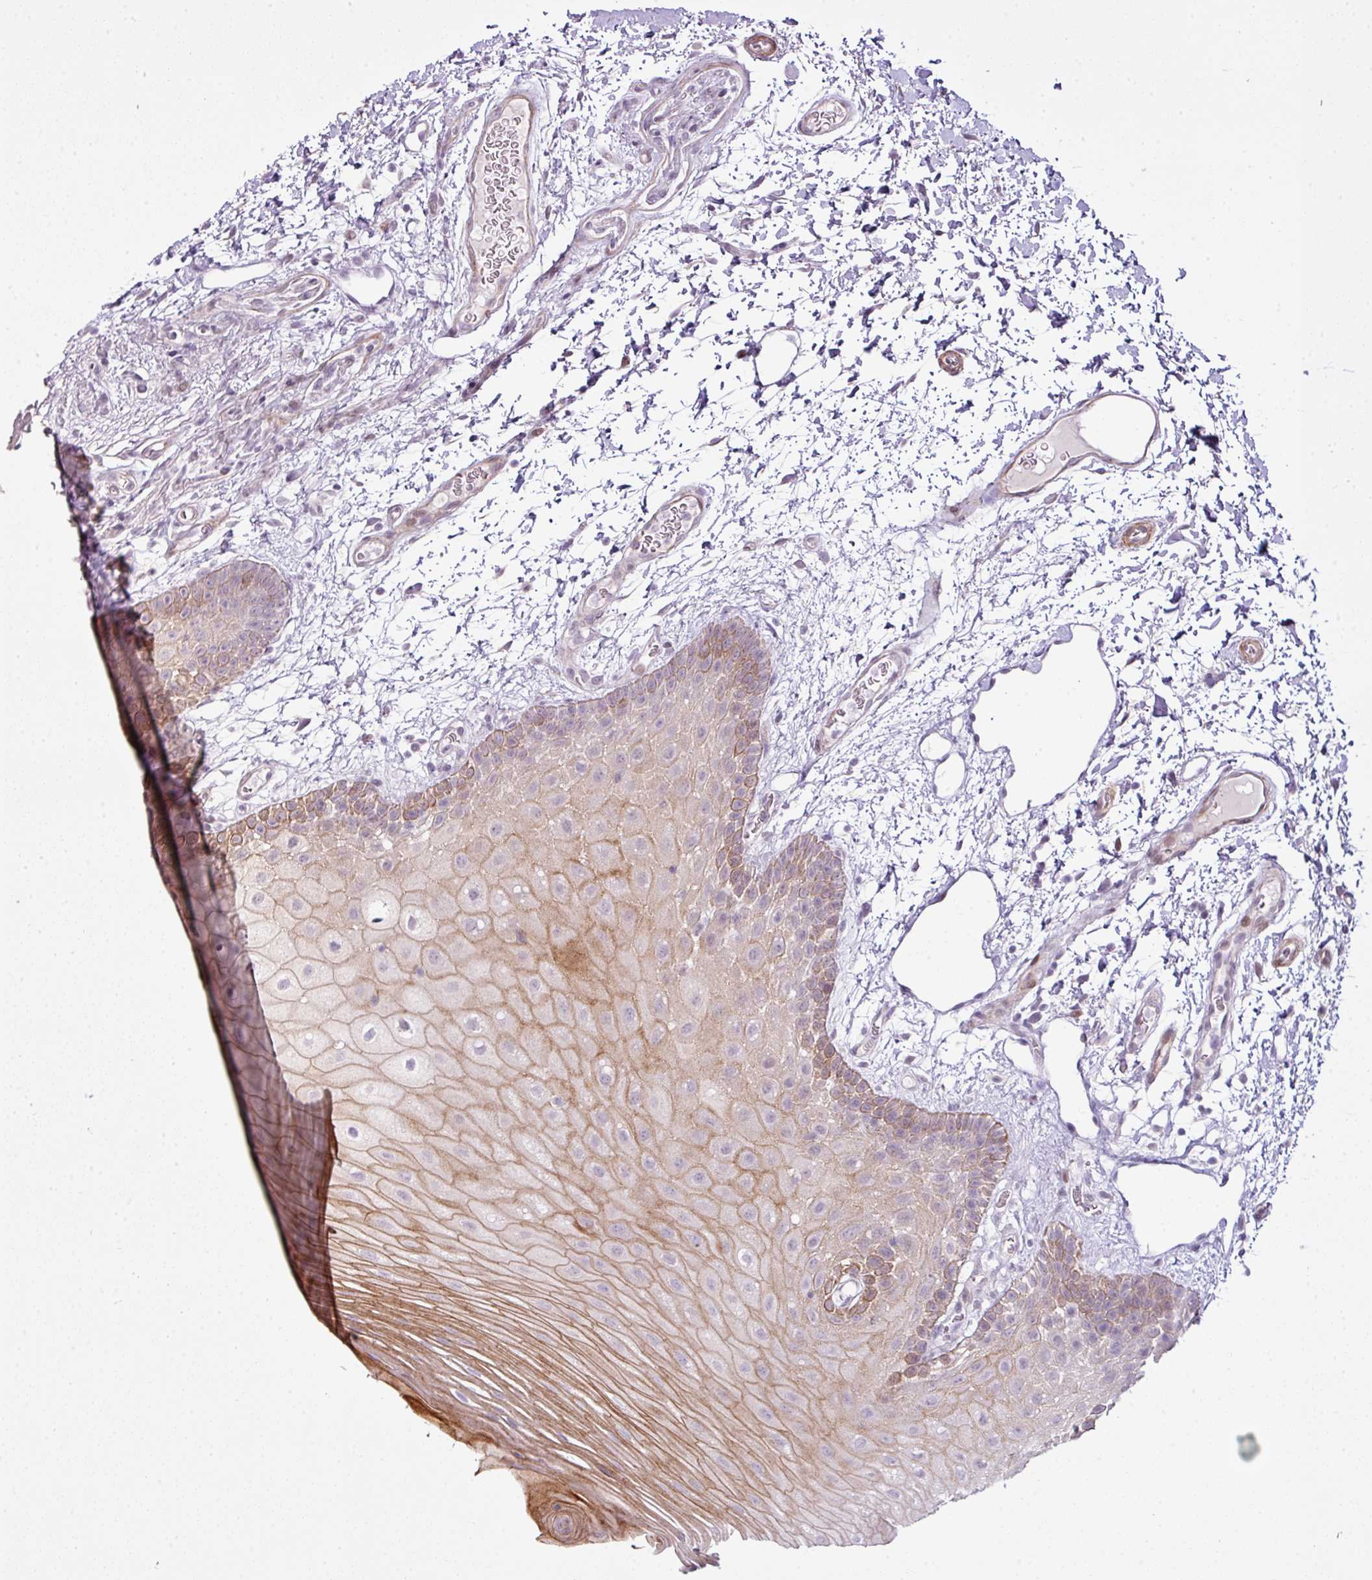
{"staining": {"intensity": "moderate", "quantity": "25%-75%", "location": "cytoplasmic/membranous"}, "tissue": "oral mucosa", "cell_type": "Squamous epithelial cells", "image_type": "normal", "snomed": [{"axis": "morphology", "description": "Normal tissue, NOS"}, {"axis": "morphology", "description": "Squamous cell carcinoma, NOS"}, {"axis": "topography", "description": "Oral tissue"}, {"axis": "topography", "description": "Tounge, NOS"}, {"axis": "topography", "description": "Head-Neck"}], "caption": "Oral mucosa stained with immunohistochemistry (IHC) shows moderate cytoplasmic/membranous positivity in about 25%-75% of squamous epithelial cells.", "gene": "ZNF688", "patient": {"sex": "male", "age": 76}}